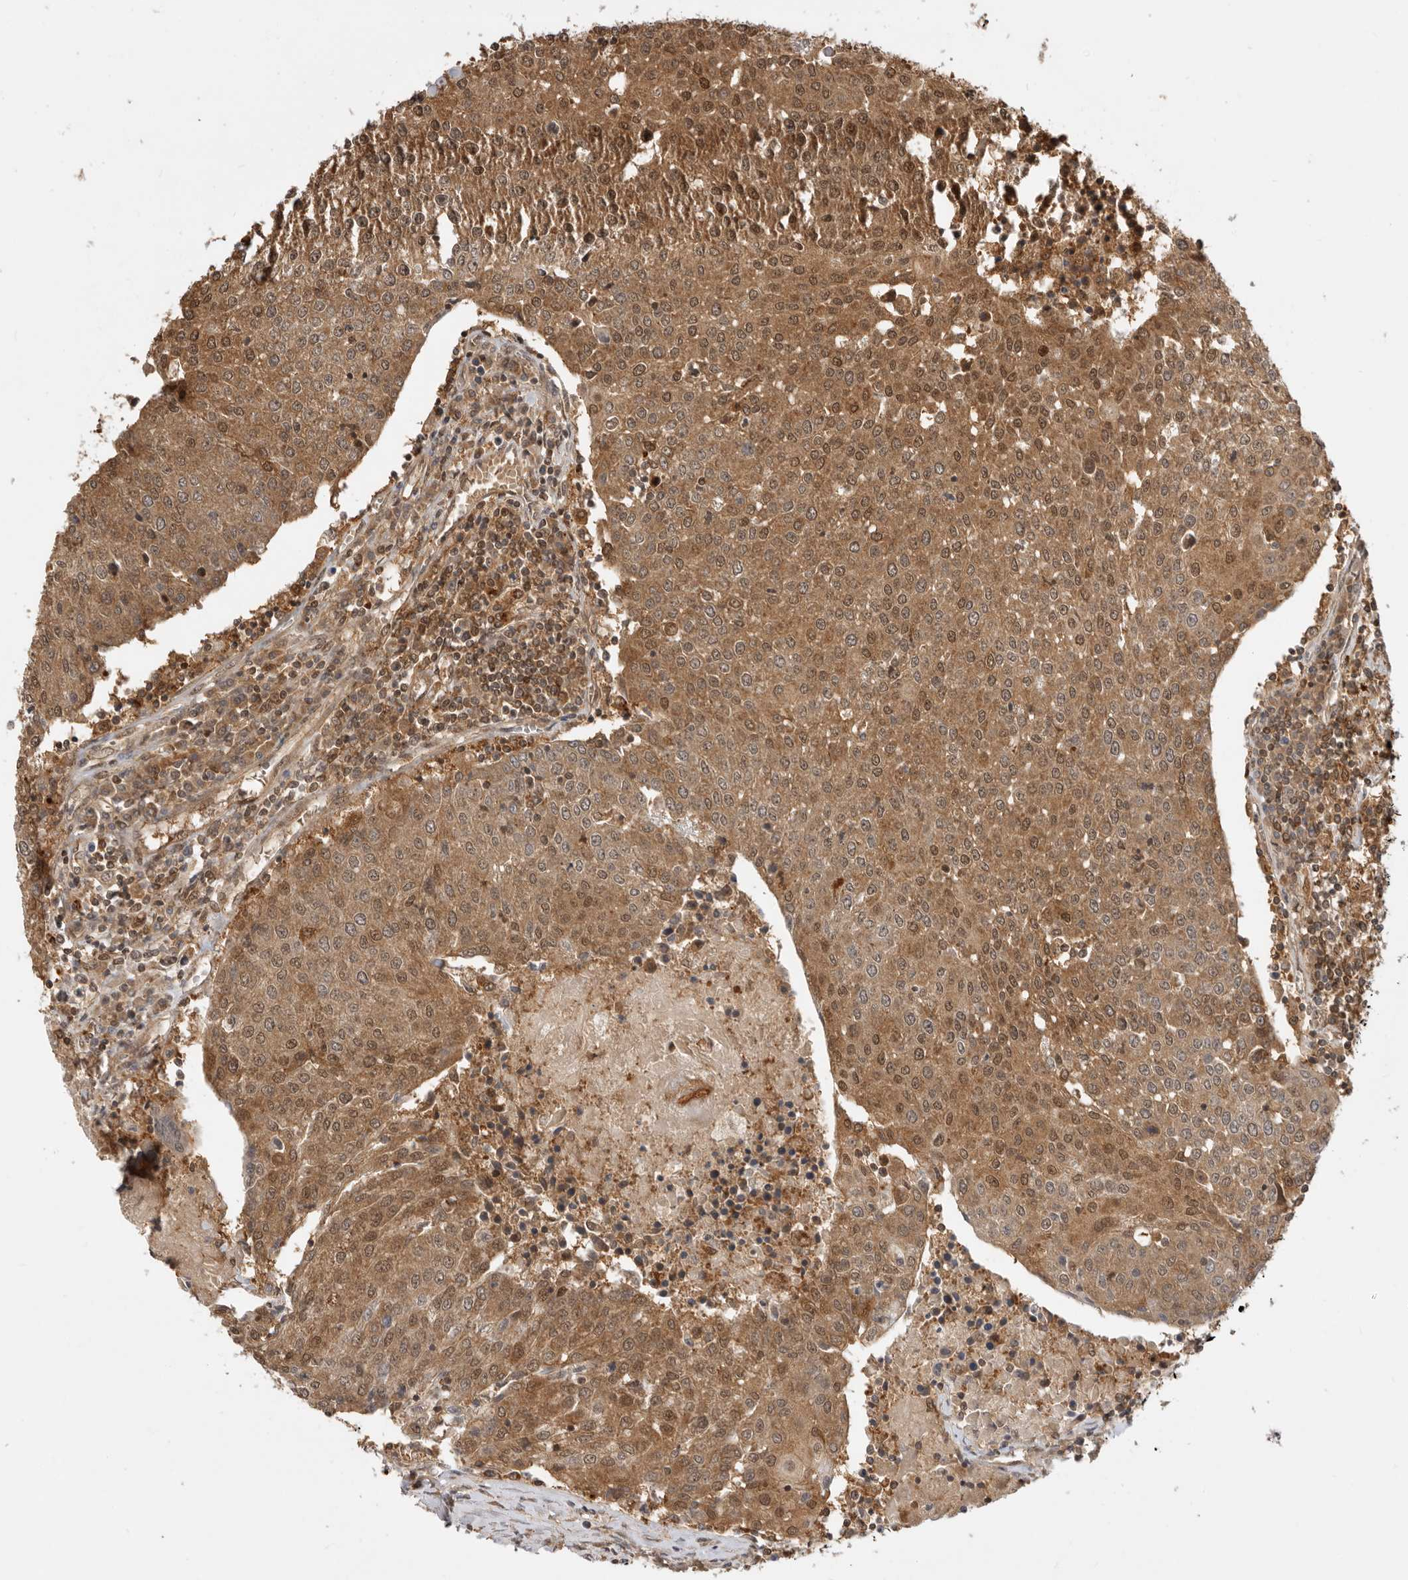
{"staining": {"intensity": "moderate", "quantity": ">75%", "location": "cytoplasmic/membranous,nuclear"}, "tissue": "urothelial cancer", "cell_type": "Tumor cells", "image_type": "cancer", "snomed": [{"axis": "morphology", "description": "Urothelial carcinoma, High grade"}, {"axis": "topography", "description": "Urinary bladder"}], "caption": "Human urothelial cancer stained with a protein marker shows moderate staining in tumor cells.", "gene": "ADPRS", "patient": {"sex": "female", "age": 85}}